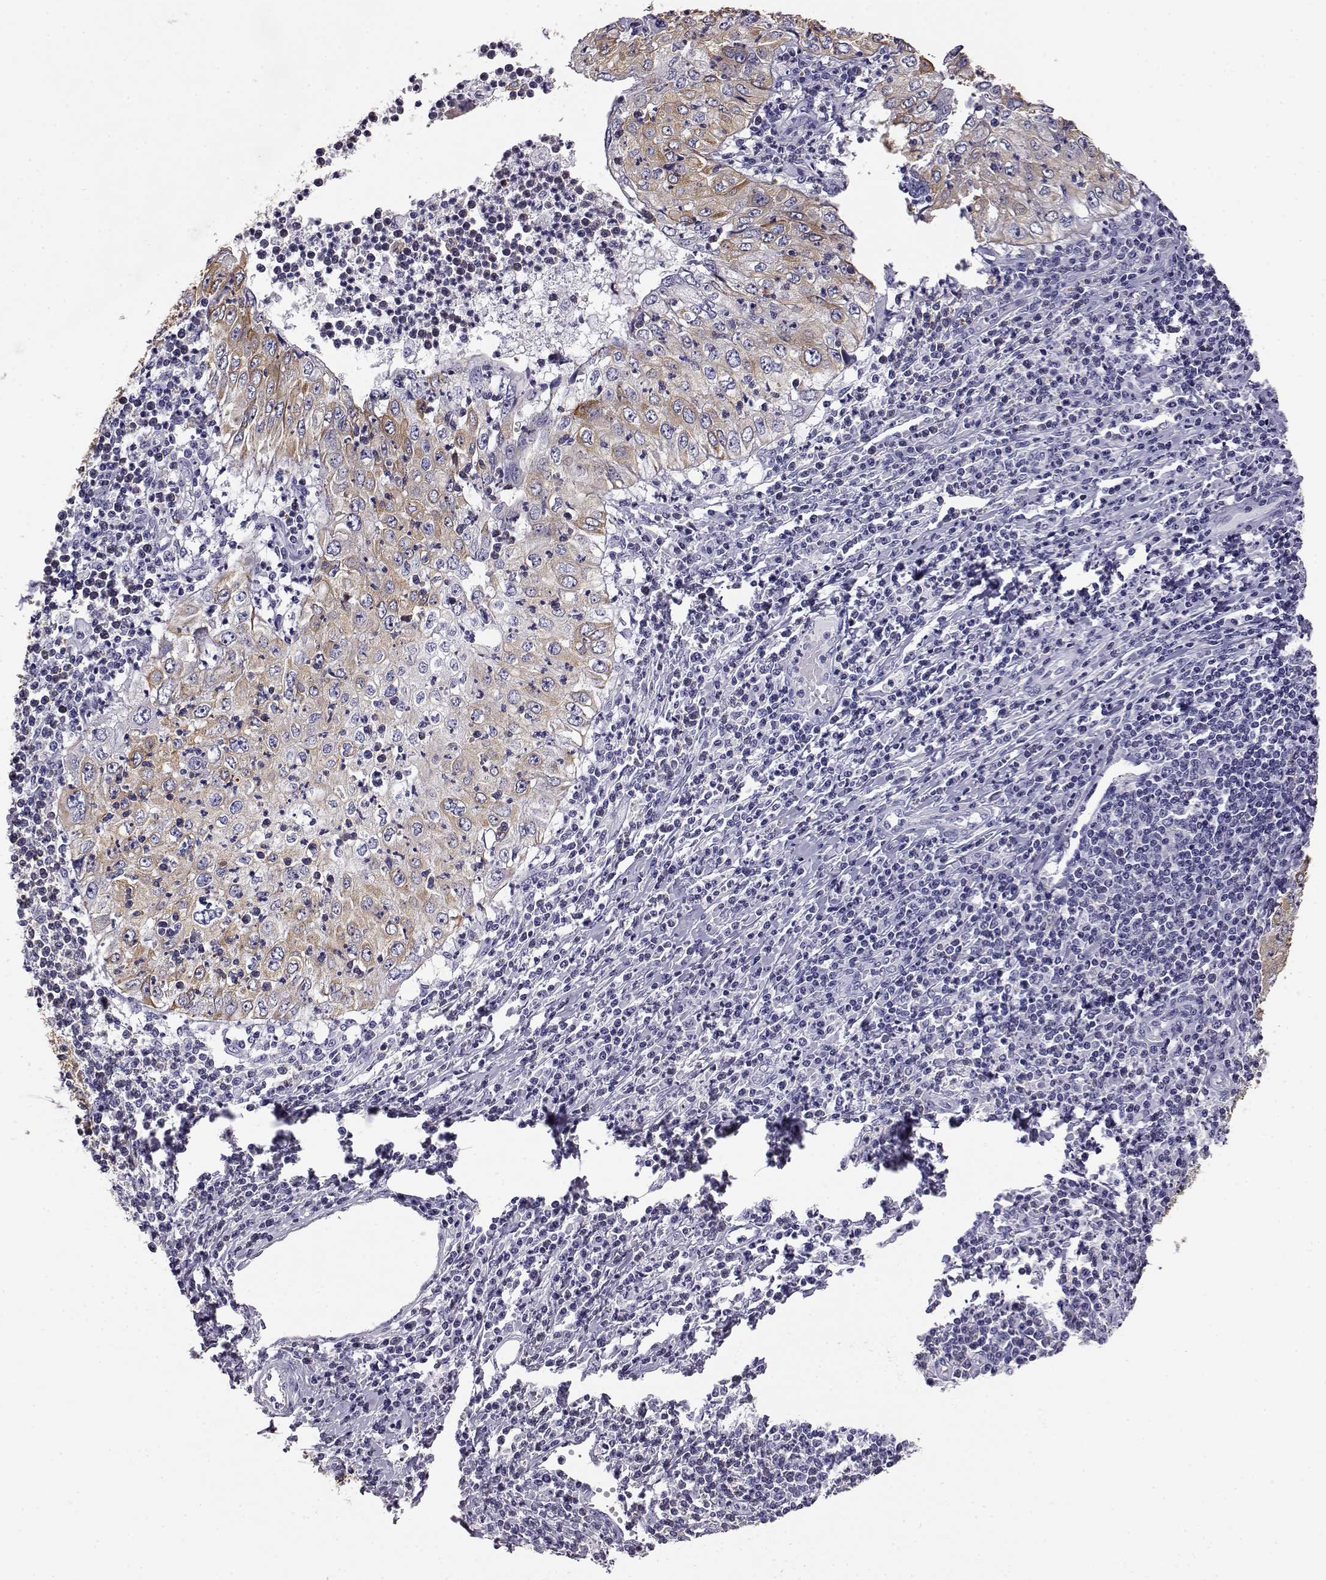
{"staining": {"intensity": "weak", "quantity": "25%-75%", "location": "cytoplasmic/membranous"}, "tissue": "cervical cancer", "cell_type": "Tumor cells", "image_type": "cancer", "snomed": [{"axis": "morphology", "description": "Squamous cell carcinoma, NOS"}, {"axis": "topography", "description": "Cervix"}], "caption": "Human cervical squamous cell carcinoma stained with a brown dye demonstrates weak cytoplasmic/membranous positive positivity in about 25%-75% of tumor cells.", "gene": "AKR1B1", "patient": {"sex": "female", "age": 24}}